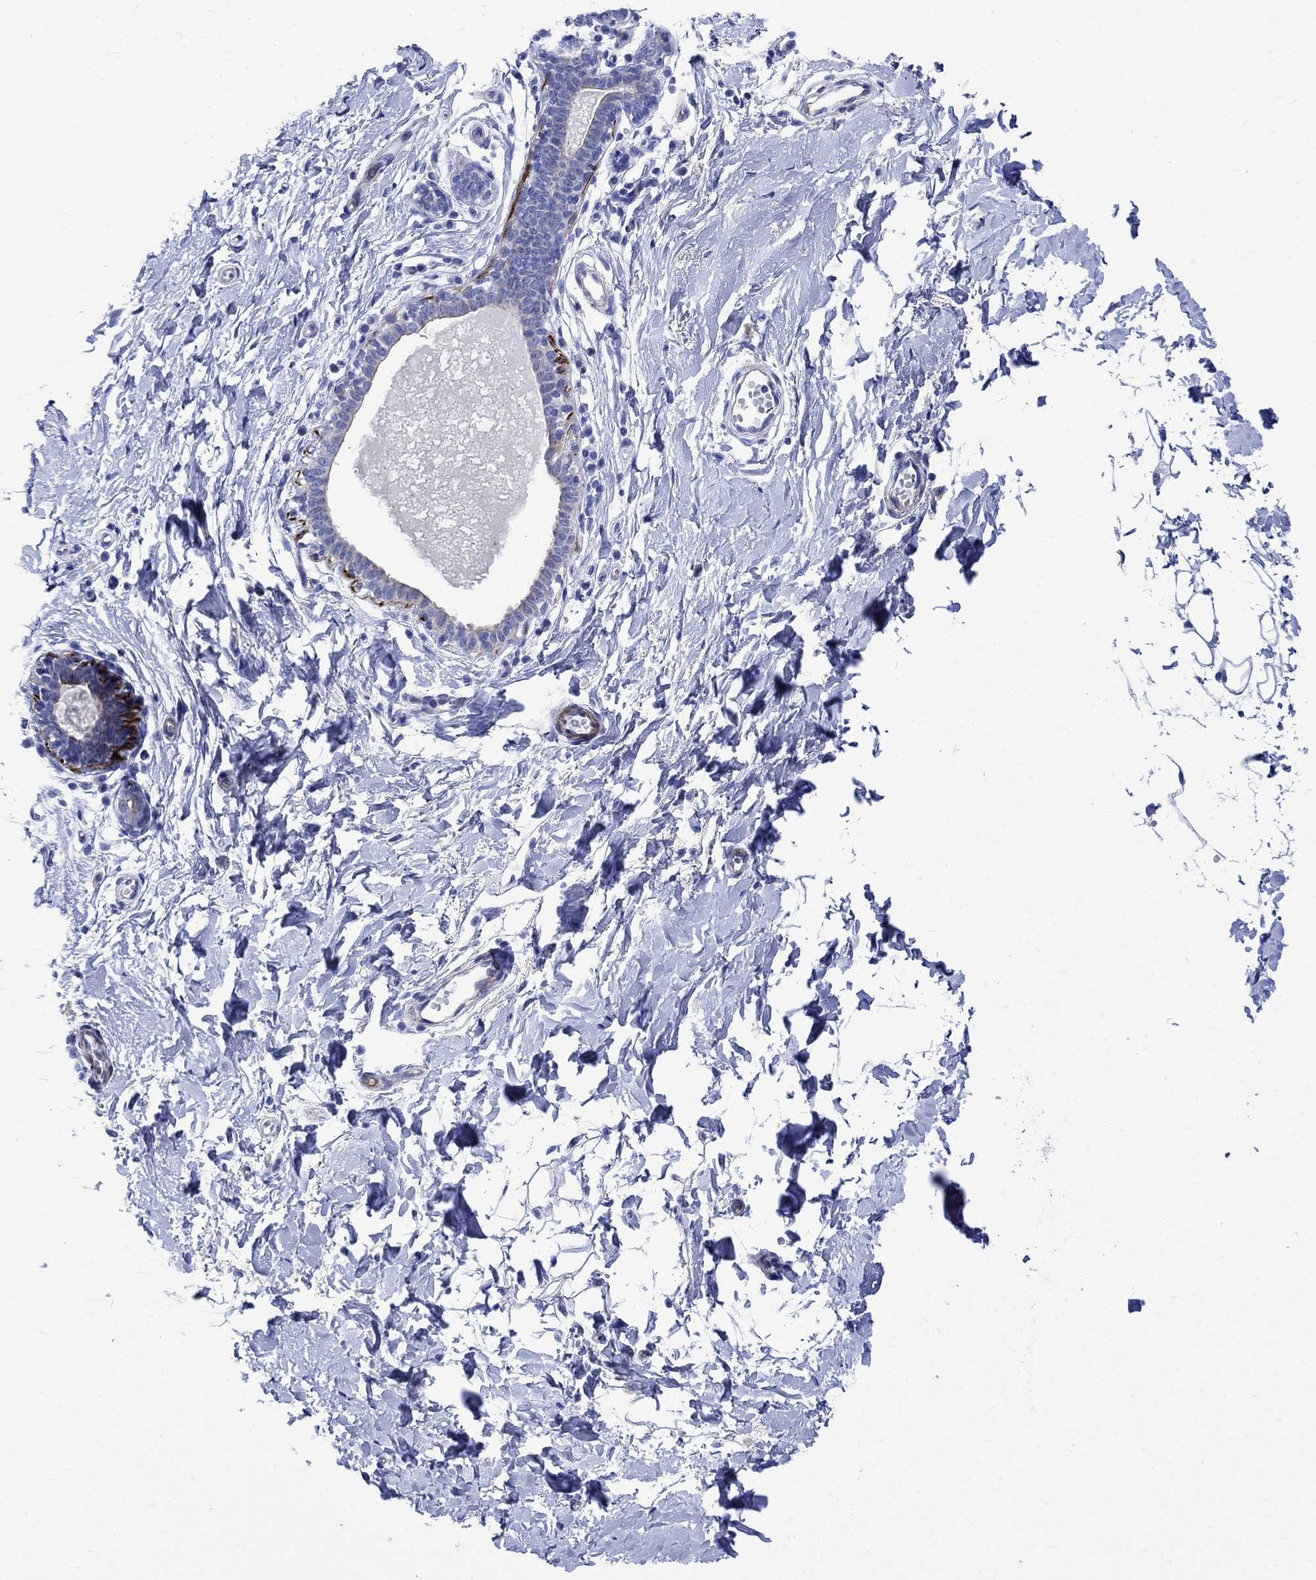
{"staining": {"intensity": "negative", "quantity": "none", "location": "none"}, "tissue": "breast", "cell_type": "Adipocytes", "image_type": "normal", "snomed": [{"axis": "morphology", "description": "Normal tissue, NOS"}, {"axis": "topography", "description": "Breast"}], "caption": "Immunohistochemical staining of unremarkable human breast displays no significant expression in adipocytes. (Immunohistochemistry, brightfield microscopy, high magnification).", "gene": "PARVB", "patient": {"sex": "female", "age": 37}}